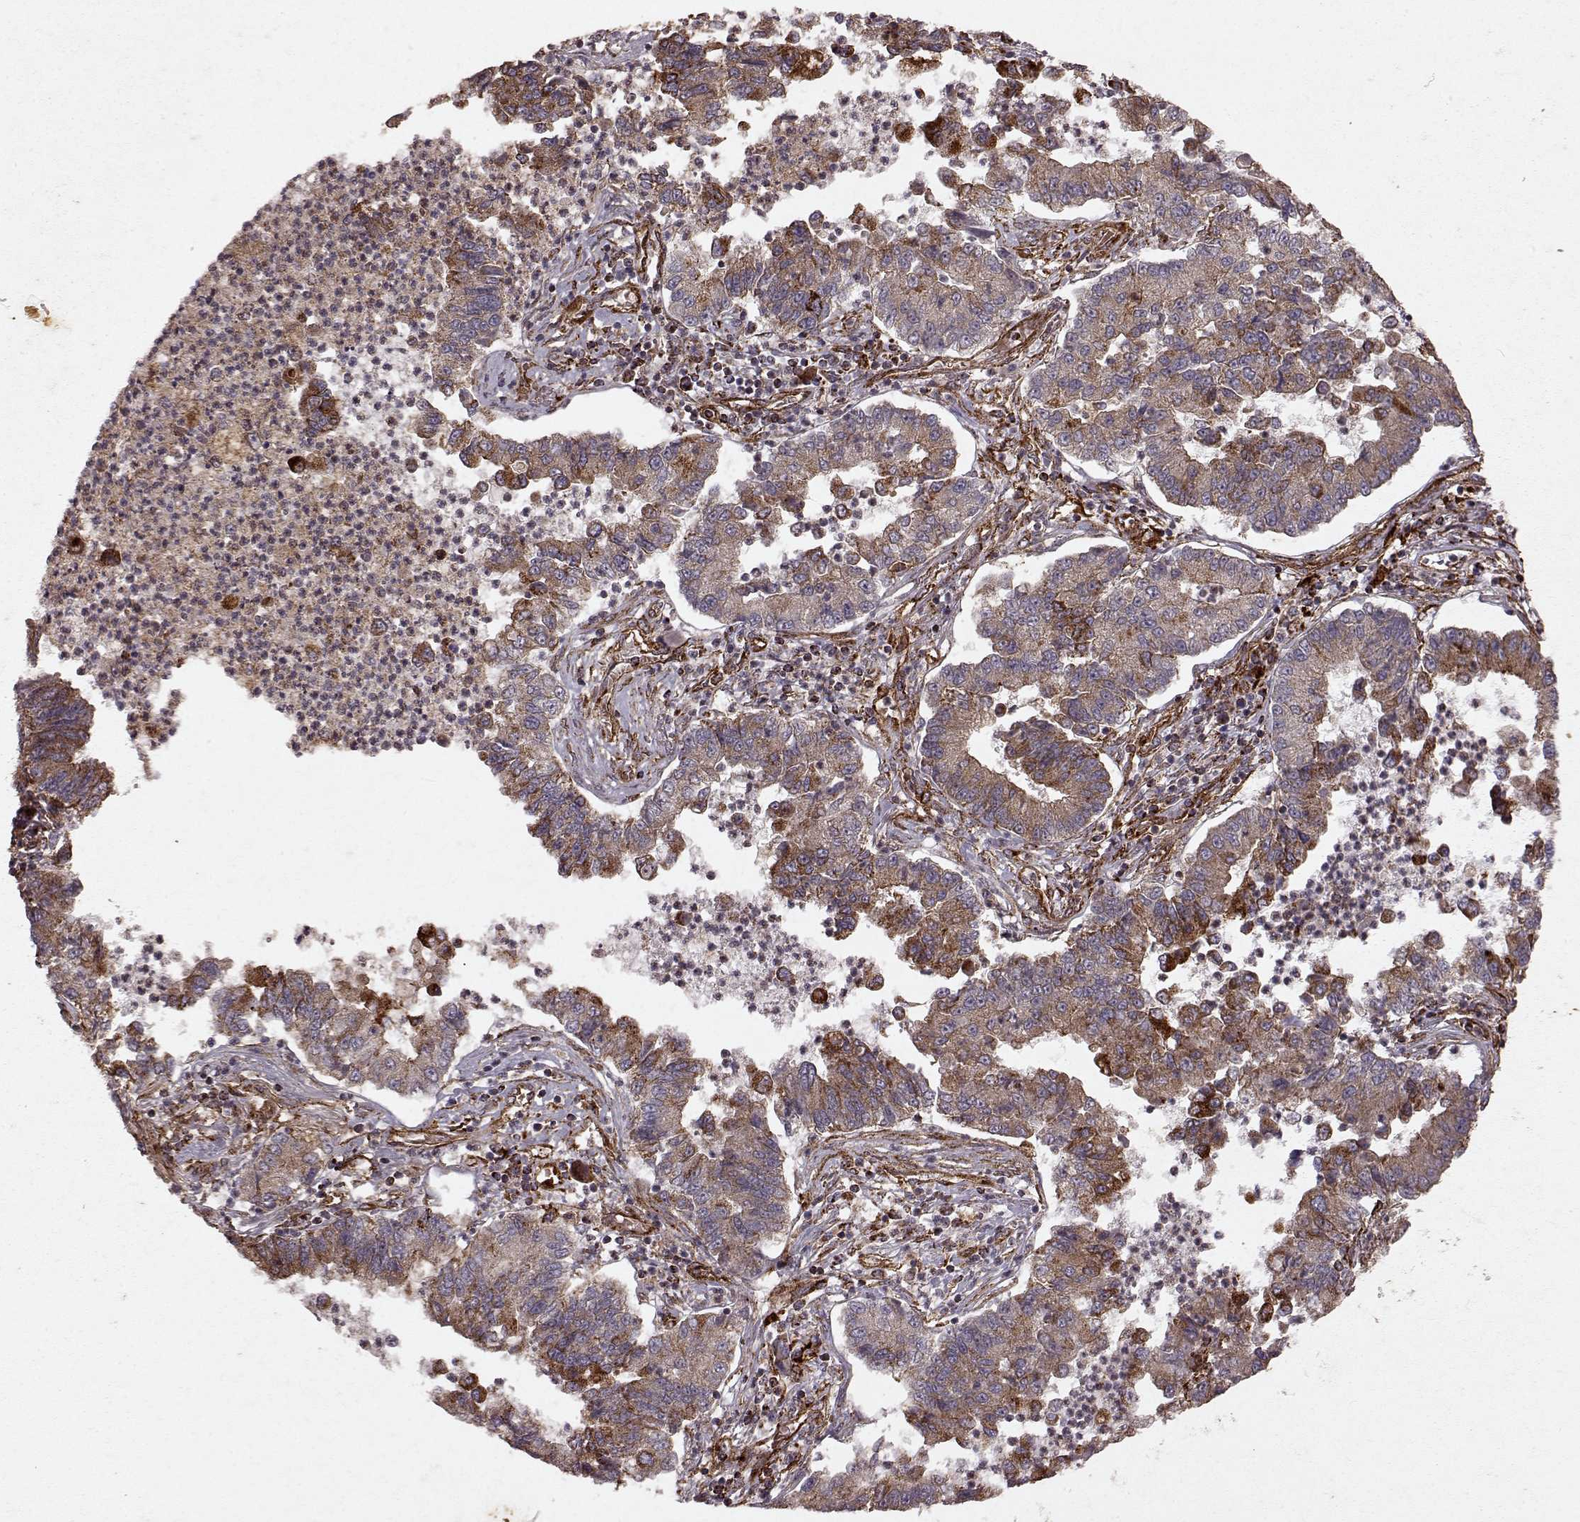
{"staining": {"intensity": "moderate", "quantity": "25%-75%", "location": "cytoplasmic/membranous"}, "tissue": "lung cancer", "cell_type": "Tumor cells", "image_type": "cancer", "snomed": [{"axis": "morphology", "description": "Adenocarcinoma, NOS"}, {"axis": "topography", "description": "Lung"}], "caption": "The immunohistochemical stain highlights moderate cytoplasmic/membranous positivity in tumor cells of adenocarcinoma (lung) tissue.", "gene": "FXN", "patient": {"sex": "female", "age": 57}}